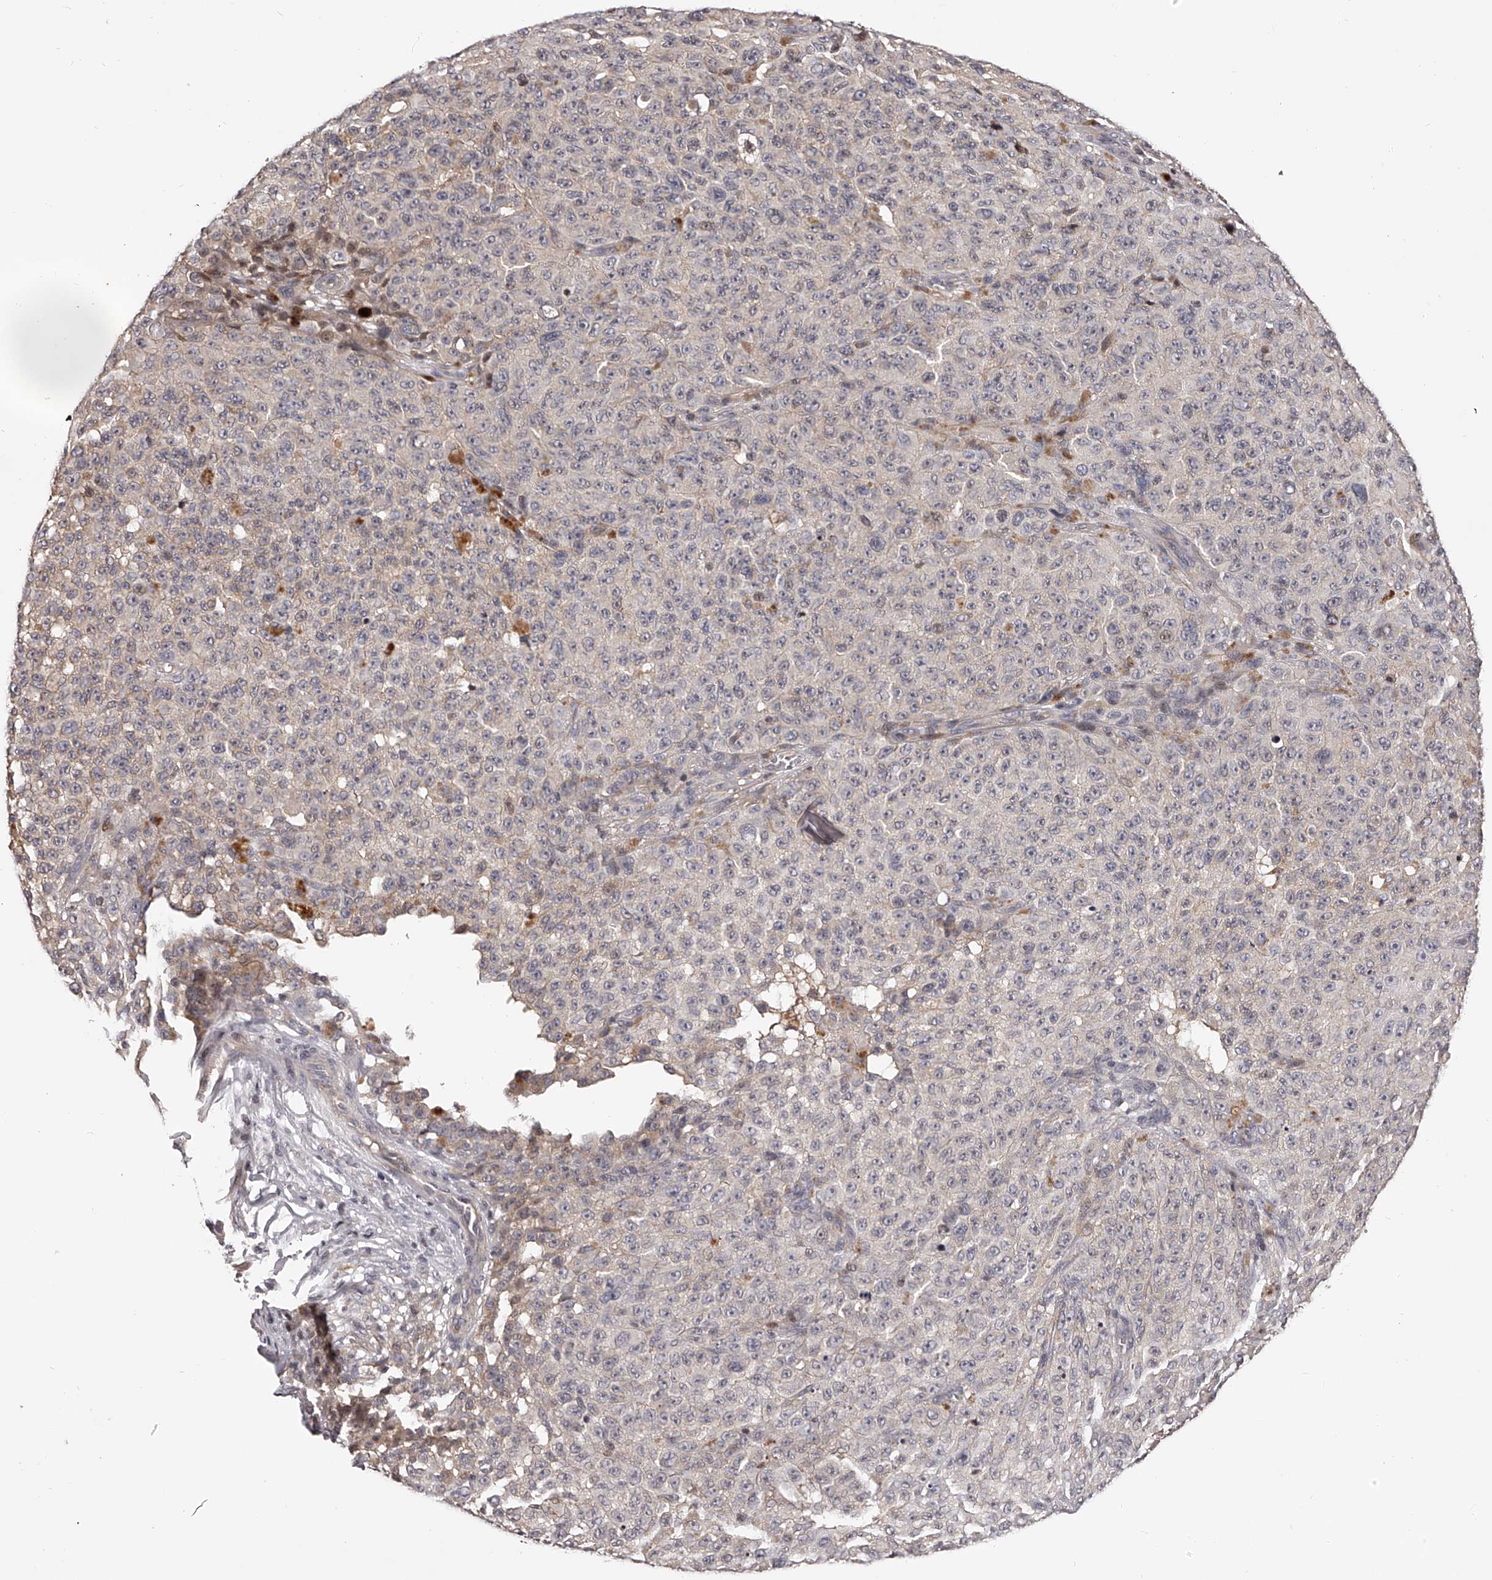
{"staining": {"intensity": "negative", "quantity": "none", "location": "none"}, "tissue": "melanoma", "cell_type": "Tumor cells", "image_type": "cancer", "snomed": [{"axis": "morphology", "description": "Malignant melanoma, NOS"}, {"axis": "topography", "description": "Skin"}], "caption": "Malignant melanoma was stained to show a protein in brown. There is no significant staining in tumor cells.", "gene": "PFDN2", "patient": {"sex": "female", "age": 82}}